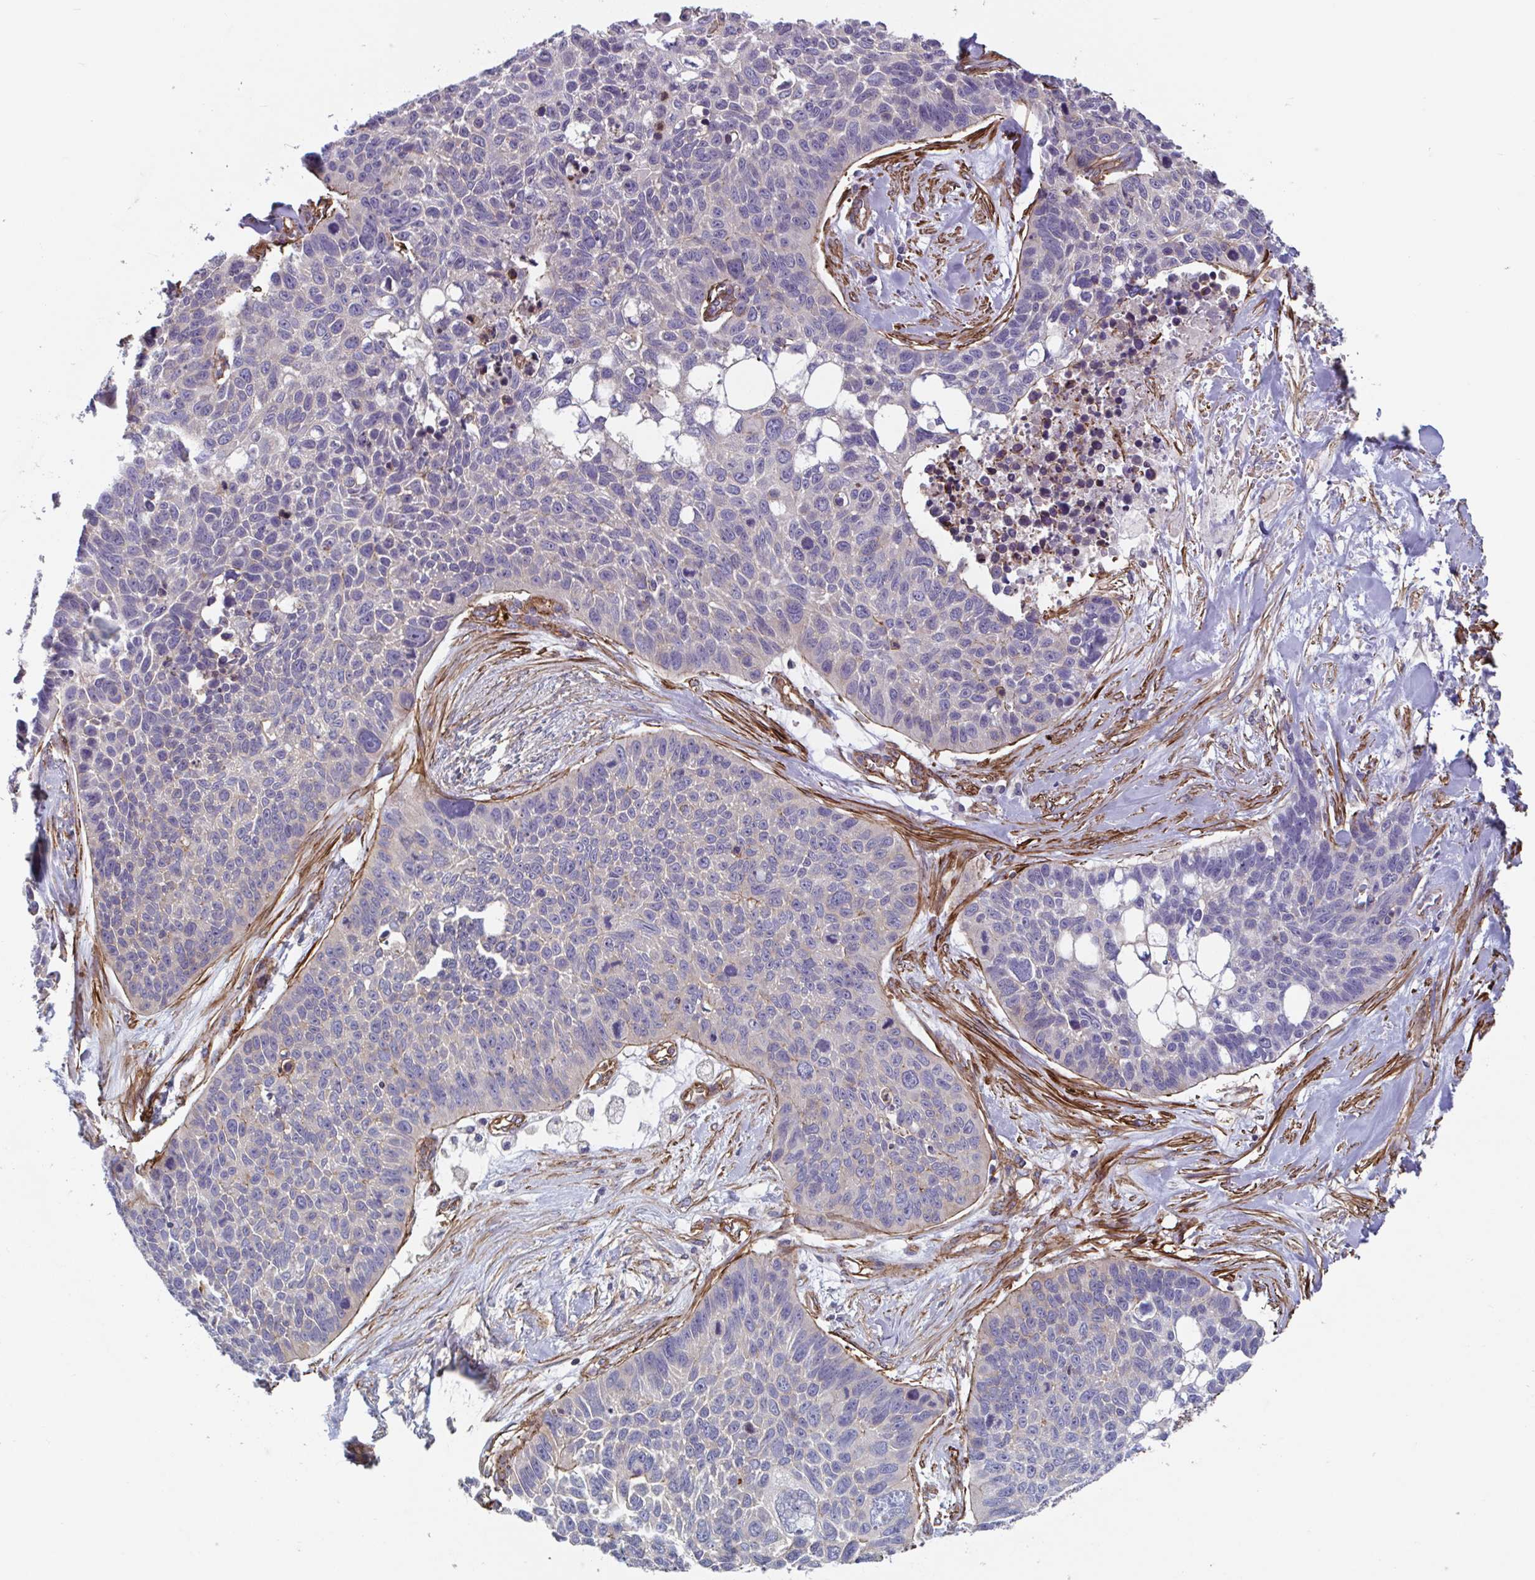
{"staining": {"intensity": "negative", "quantity": "none", "location": "none"}, "tissue": "lung cancer", "cell_type": "Tumor cells", "image_type": "cancer", "snomed": [{"axis": "morphology", "description": "Squamous cell carcinoma, NOS"}, {"axis": "topography", "description": "Lung"}], "caption": "This is a image of immunohistochemistry staining of lung cancer (squamous cell carcinoma), which shows no positivity in tumor cells.", "gene": "SHISA7", "patient": {"sex": "male", "age": 62}}